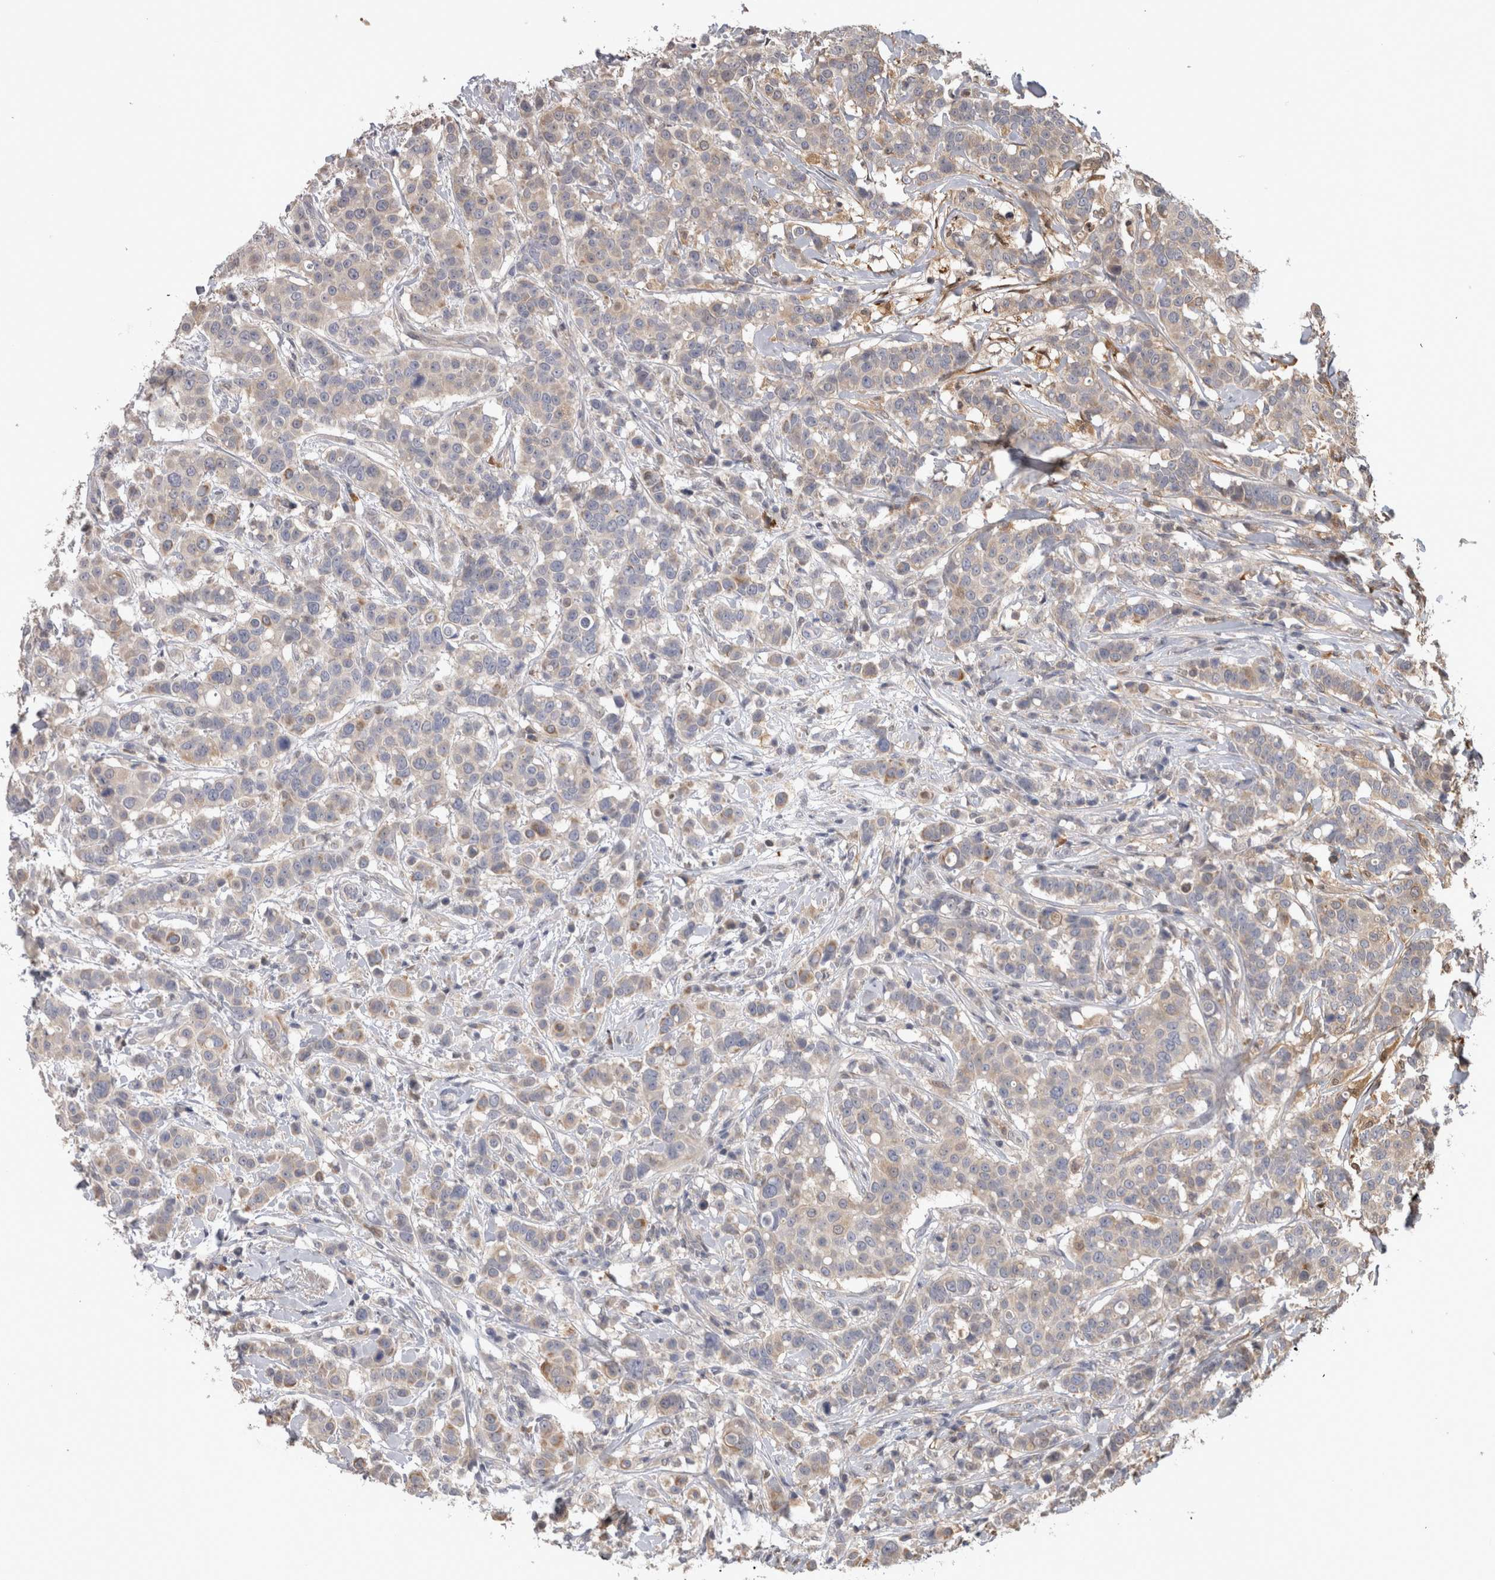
{"staining": {"intensity": "weak", "quantity": "<25%", "location": "cytoplasmic/membranous"}, "tissue": "breast cancer", "cell_type": "Tumor cells", "image_type": "cancer", "snomed": [{"axis": "morphology", "description": "Duct carcinoma"}, {"axis": "topography", "description": "Breast"}], "caption": "Tumor cells show no significant protein staining in breast invasive ductal carcinoma.", "gene": "USH1G", "patient": {"sex": "female", "age": 27}}